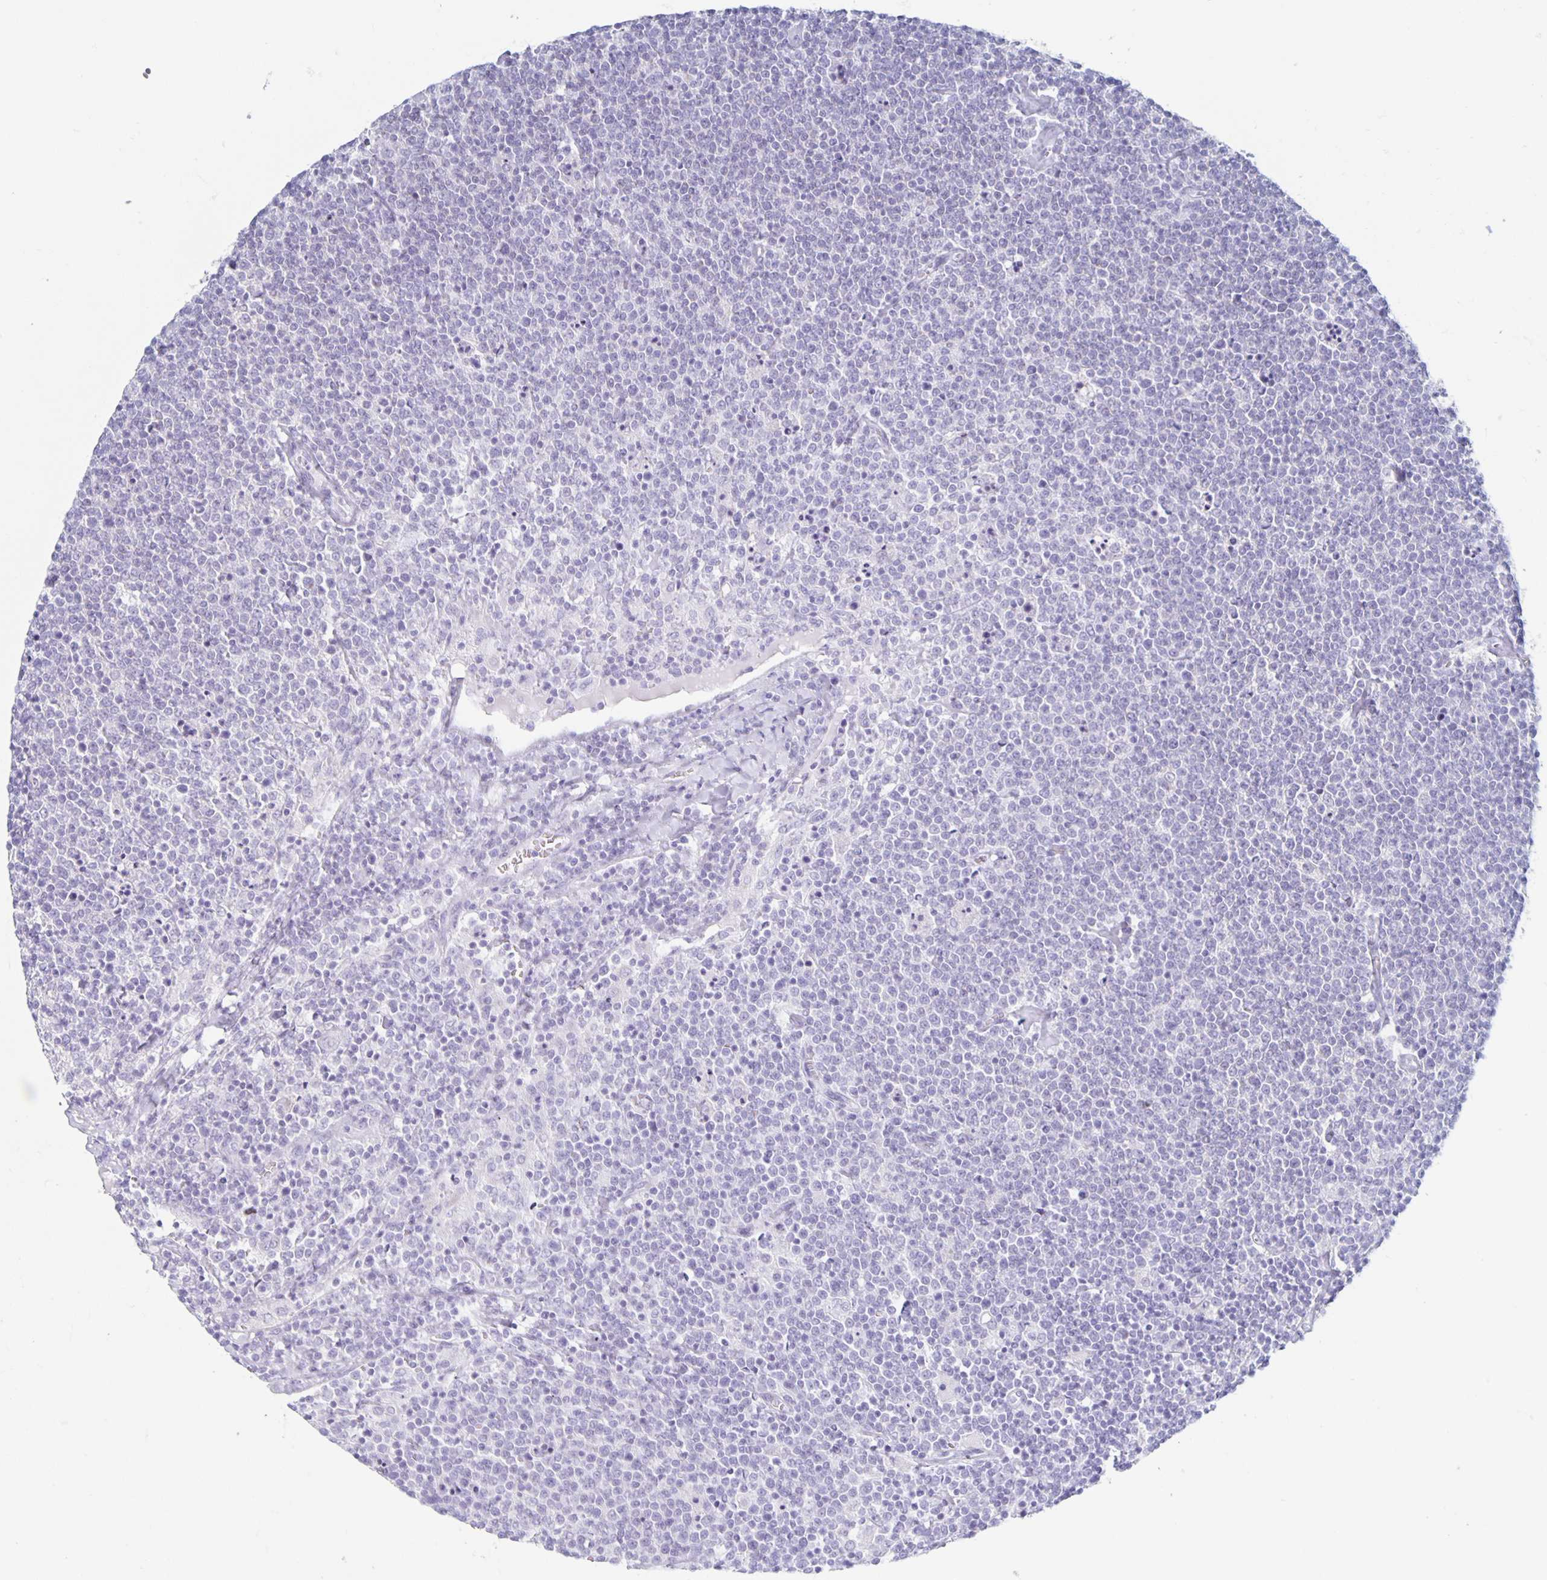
{"staining": {"intensity": "negative", "quantity": "none", "location": "none"}, "tissue": "lymphoma", "cell_type": "Tumor cells", "image_type": "cancer", "snomed": [{"axis": "morphology", "description": "Malignant lymphoma, non-Hodgkin's type, High grade"}, {"axis": "topography", "description": "Lymph node"}], "caption": "Lymphoma was stained to show a protein in brown. There is no significant positivity in tumor cells.", "gene": "CT45A5", "patient": {"sex": "male", "age": 61}}